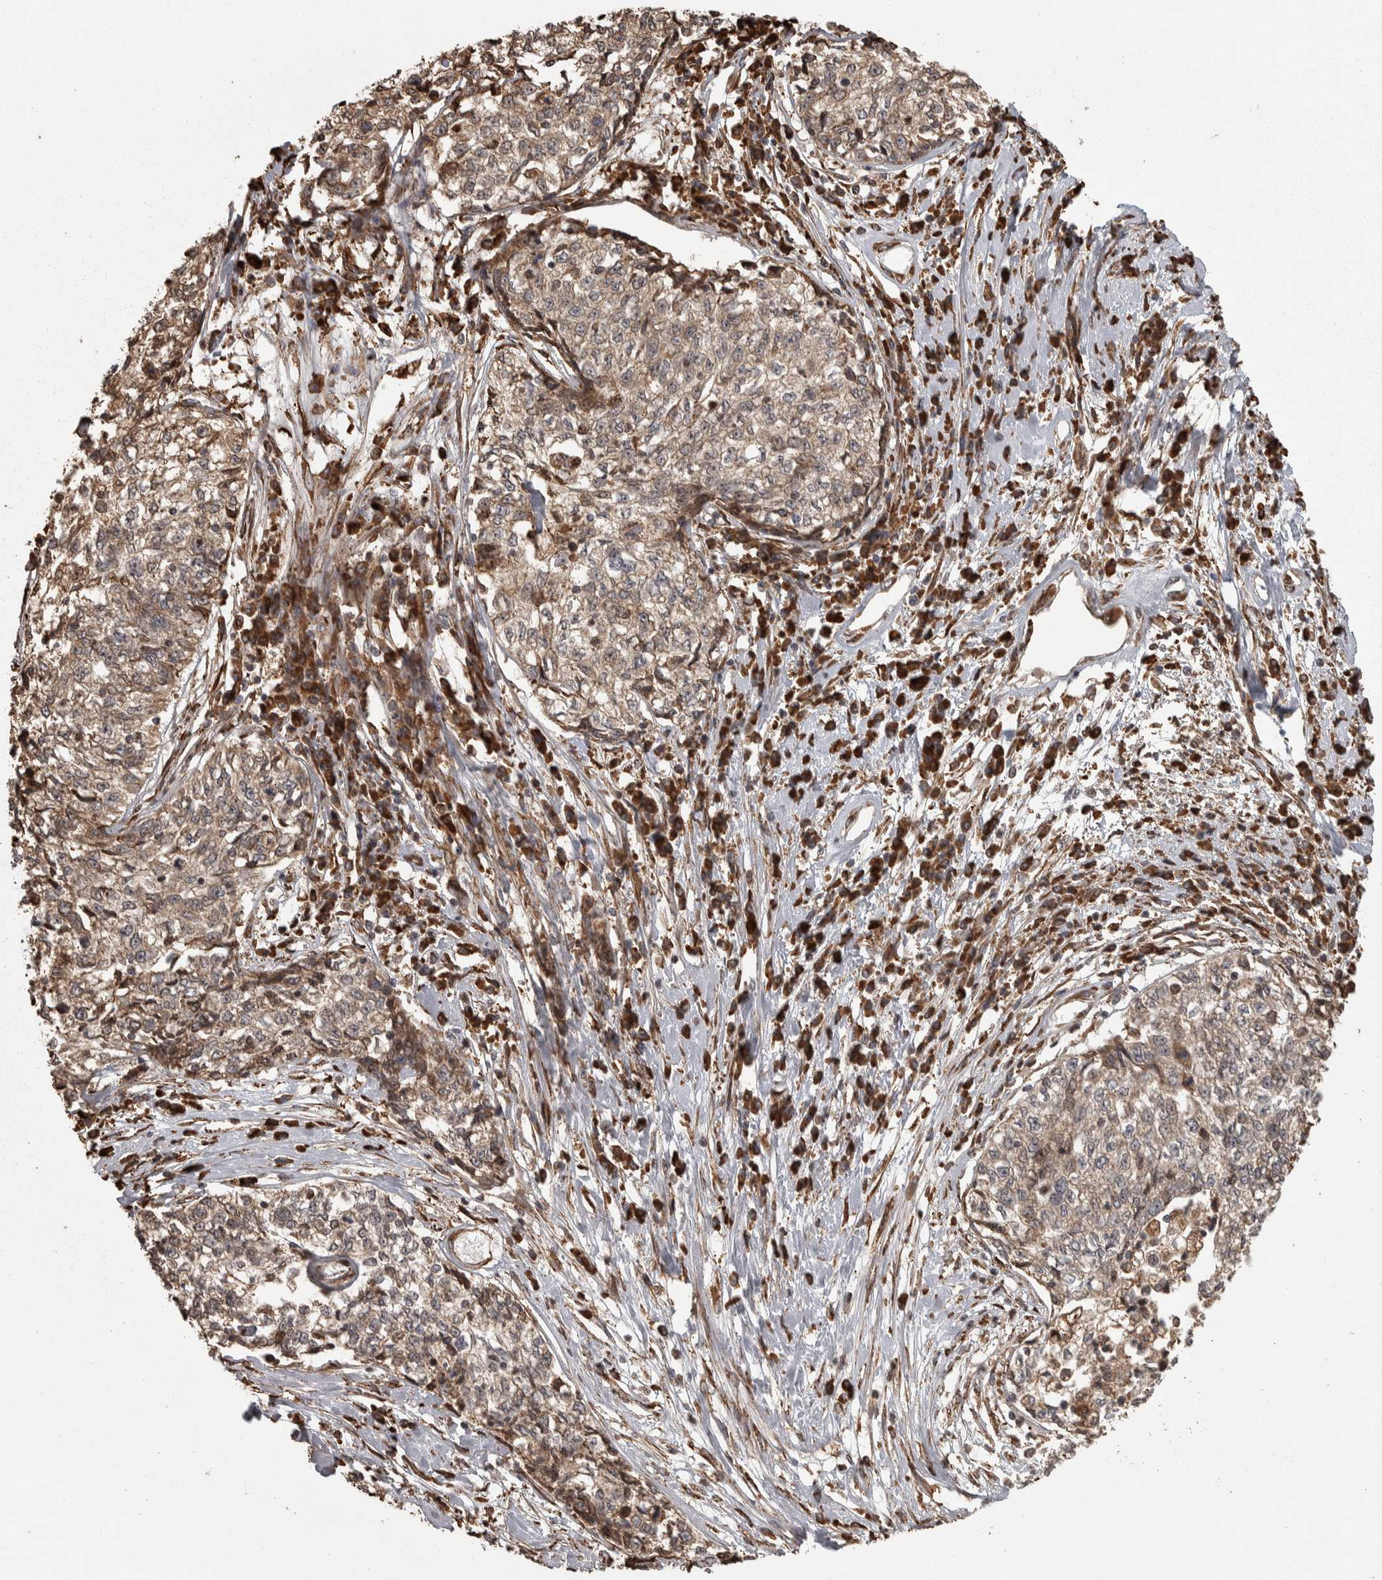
{"staining": {"intensity": "weak", "quantity": ">75%", "location": "cytoplasmic/membranous"}, "tissue": "cervical cancer", "cell_type": "Tumor cells", "image_type": "cancer", "snomed": [{"axis": "morphology", "description": "Squamous cell carcinoma, NOS"}, {"axis": "topography", "description": "Cervix"}], "caption": "Immunohistochemistry image of neoplastic tissue: human squamous cell carcinoma (cervical) stained using immunohistochemistry (IHC) reveals low levels of weak protein expression localized specifically in the cytoplasmic/membranous of tumor cells, appearing as a cytoplasmic/membranous brown color.", "gene": "AGBL3", "patient": {"sex": "female", "age": 57}}